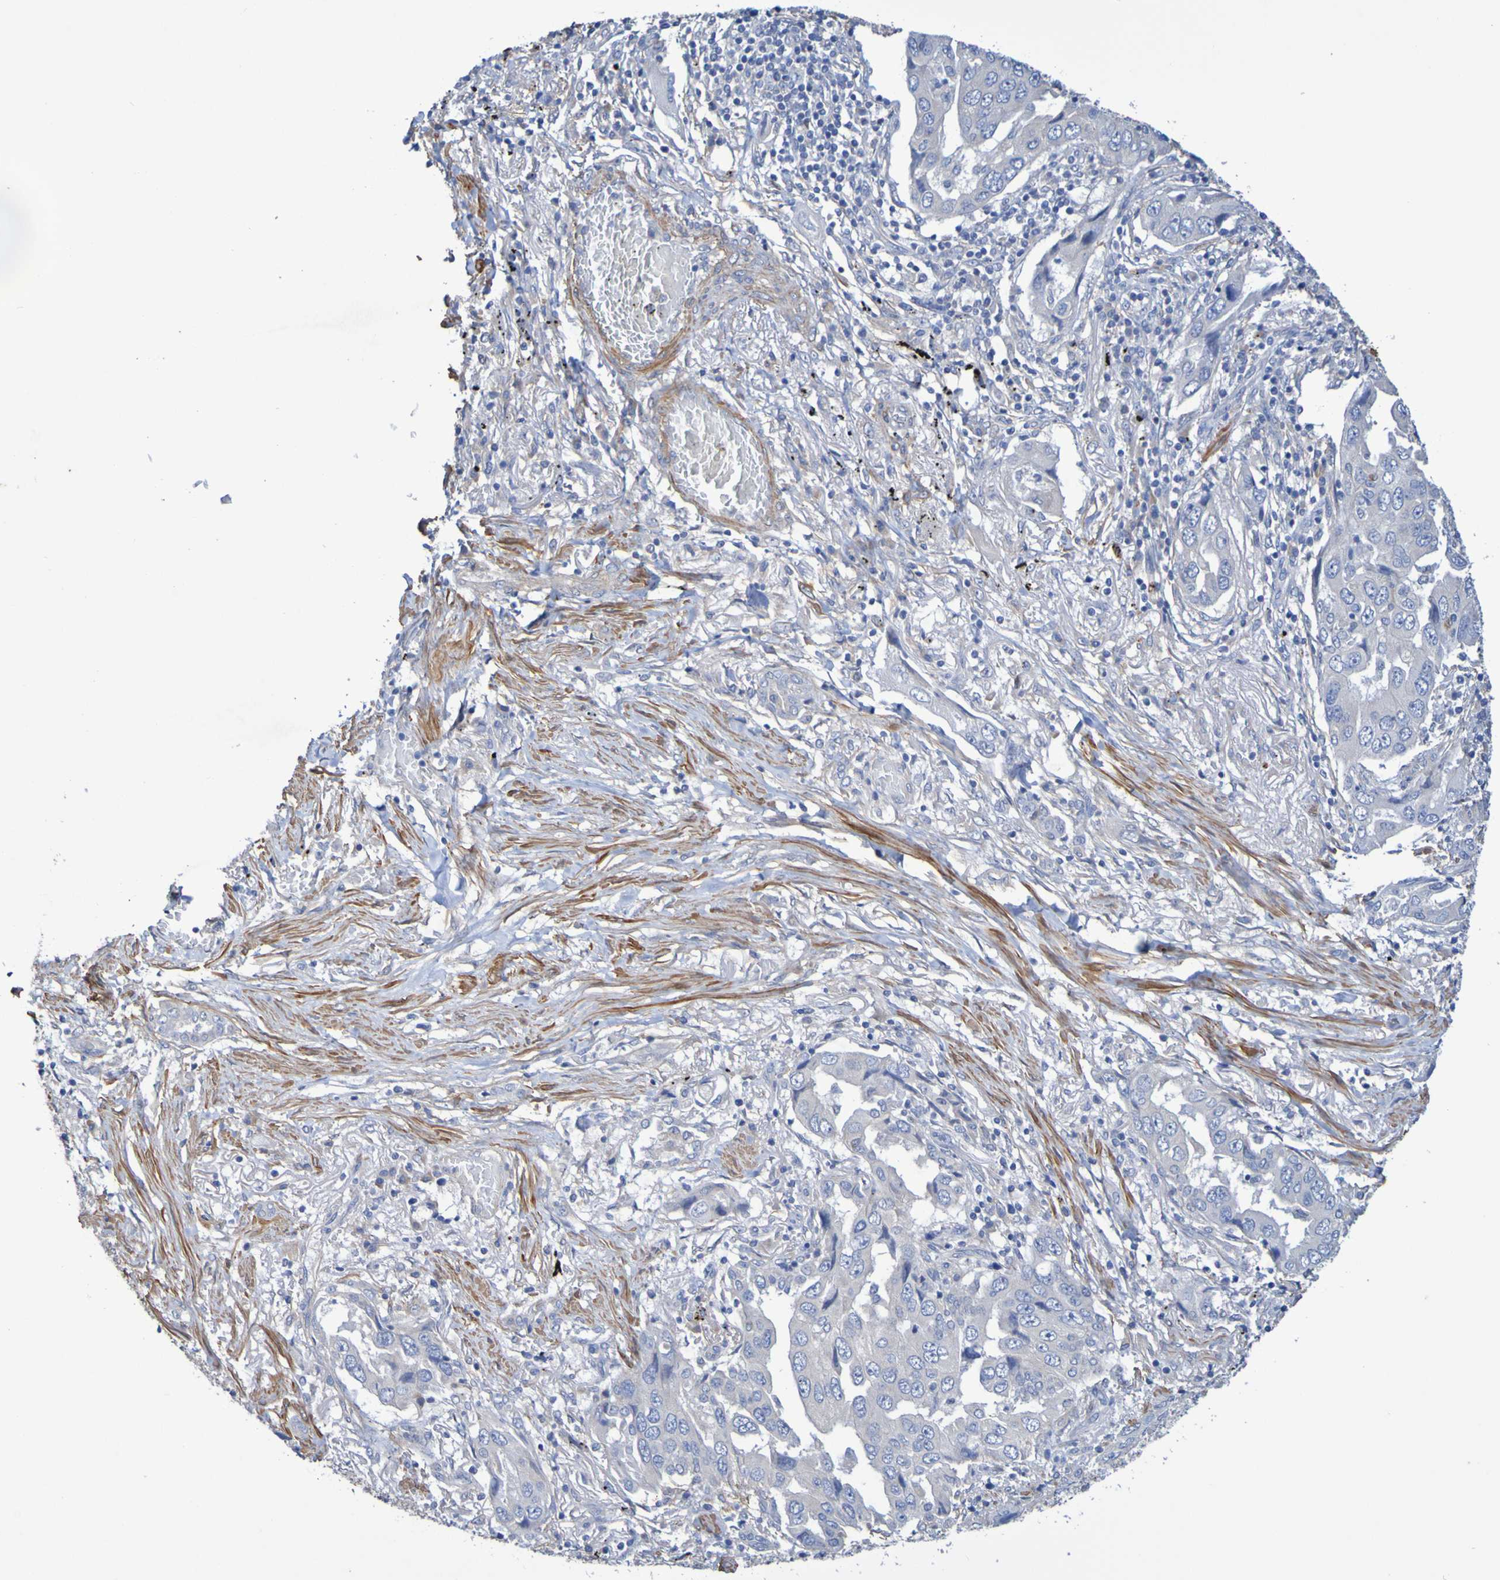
{"staining": {"intensity": "negative", "quantity": "none", "location": "none"}, "tissue": "lung cancer", "cell_type": "Tumor cells", "image_type": "cancer", "snomed": [{"axis": "morphology", "description": "Adenocarcinoma, NOS"}, {"axis": "topography", "description": "Lung"}], "caption": "Micrograph shows no significant protein expression in tumor cells of lung cancer. The staining is performed using DAB (3,3'-diaminobenzidine) brown chromogen with nuclei counter-stained in using hematoxylin.", "gene": "SRPRB", "patient": {"sex": "female", "age": 65}}